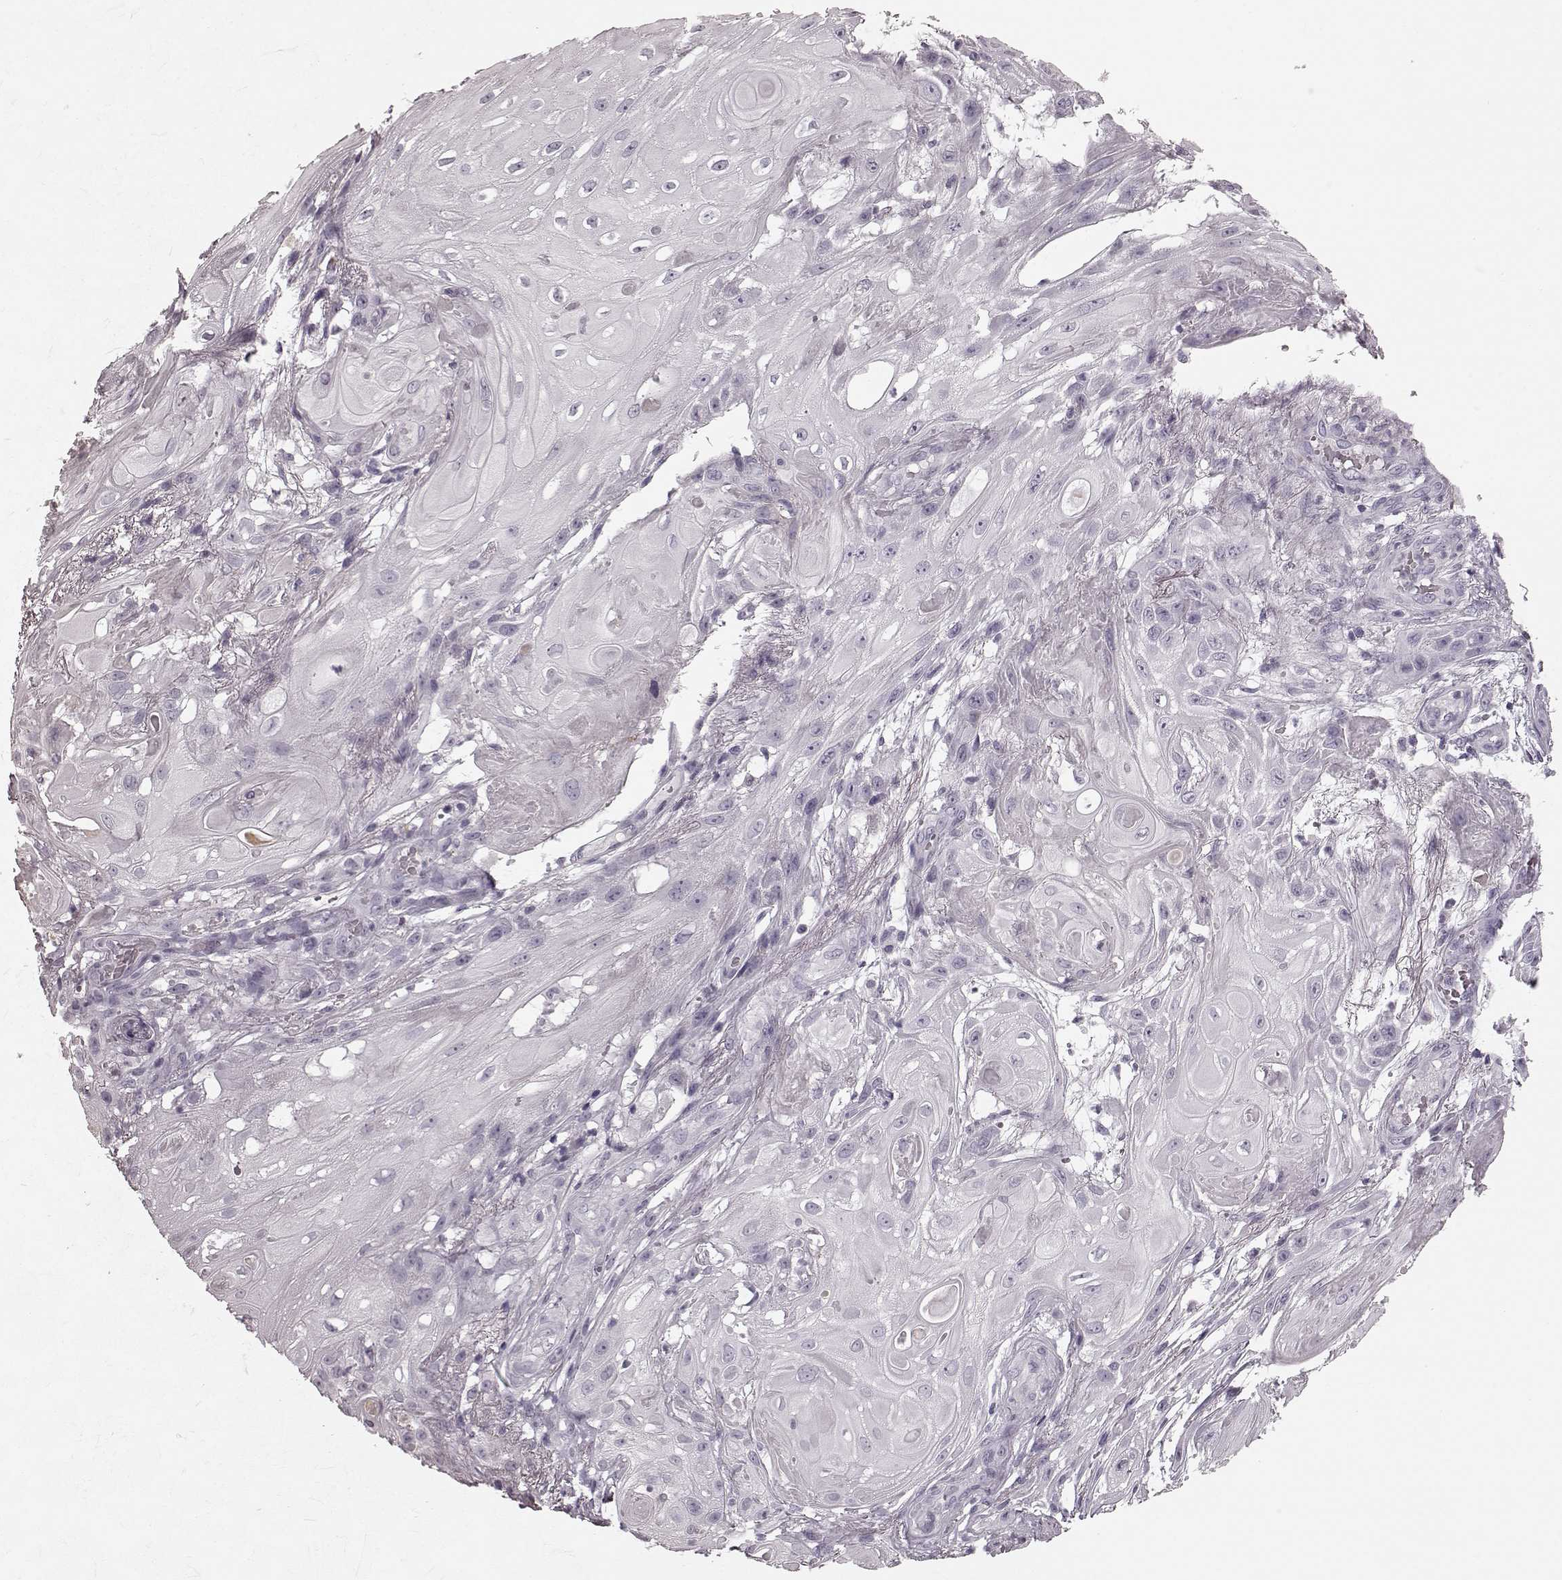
{"staining": {"intensity": "negative", "quantity": "none", "location": "none"}, "tissue": "skin cancer", "cell_type": "Tumor cells", "image_type": "cancer", "snomed": [{"axis": "morphology", "description": "Squamous cell carcinoma, NOS"}, {"axis": "topography", "description": "Skin"}], "caption": "Tumor cells are negative for brown protein staining in skin squamous cell carcinoma. The staining was performed using DAB (3,3'-diaminobenzidine) to visualize the protein expression in brown, while the nuclei were stained in blue with hematoxylin (Magnification: 20x).", "gene": "CST7", "patient": {"sex": "male", "age": 62}}